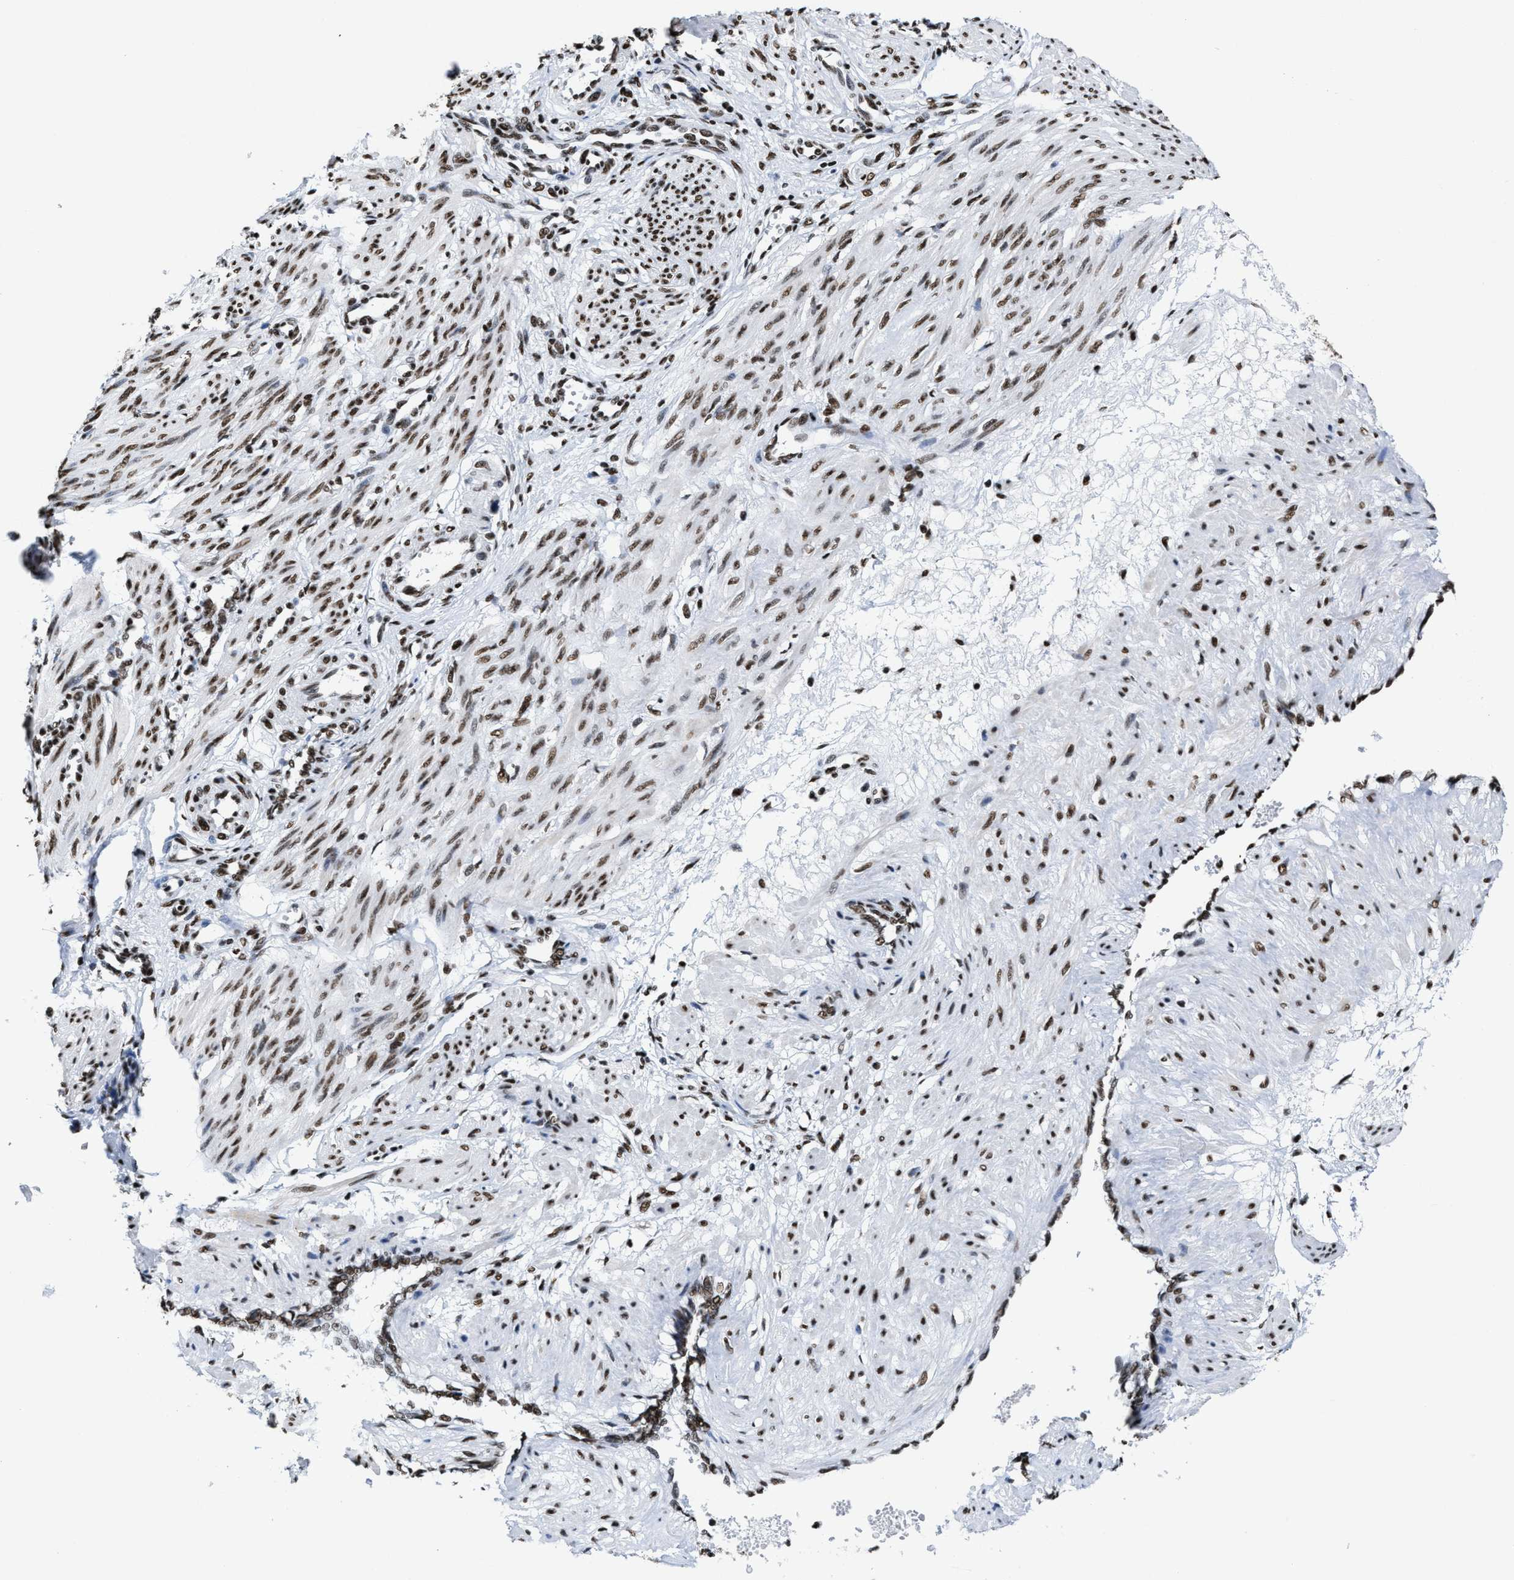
{"staining": {"intensity": "moderate", "quantity": ">75%", "location": "nuclear"}, "tissue": "smooth muscle", "cell_type": "Smooth muscle cells", "image_type": "normal", "snomed": [{"axis": "morphology", "description": "Normal tissue, NOS"}, {"axis": "topography", "description": "Endometrium"}], "caption": "Smooth muscle cells display medium levels of moderate nuclear expression in approximately >75% of cells in normal human smooth muscle. The protein of interest is shown in brown color, while the nuclei are stained blue.", "gene": "SMARCC2", "patient": {"sex": "female", "age": 33}}